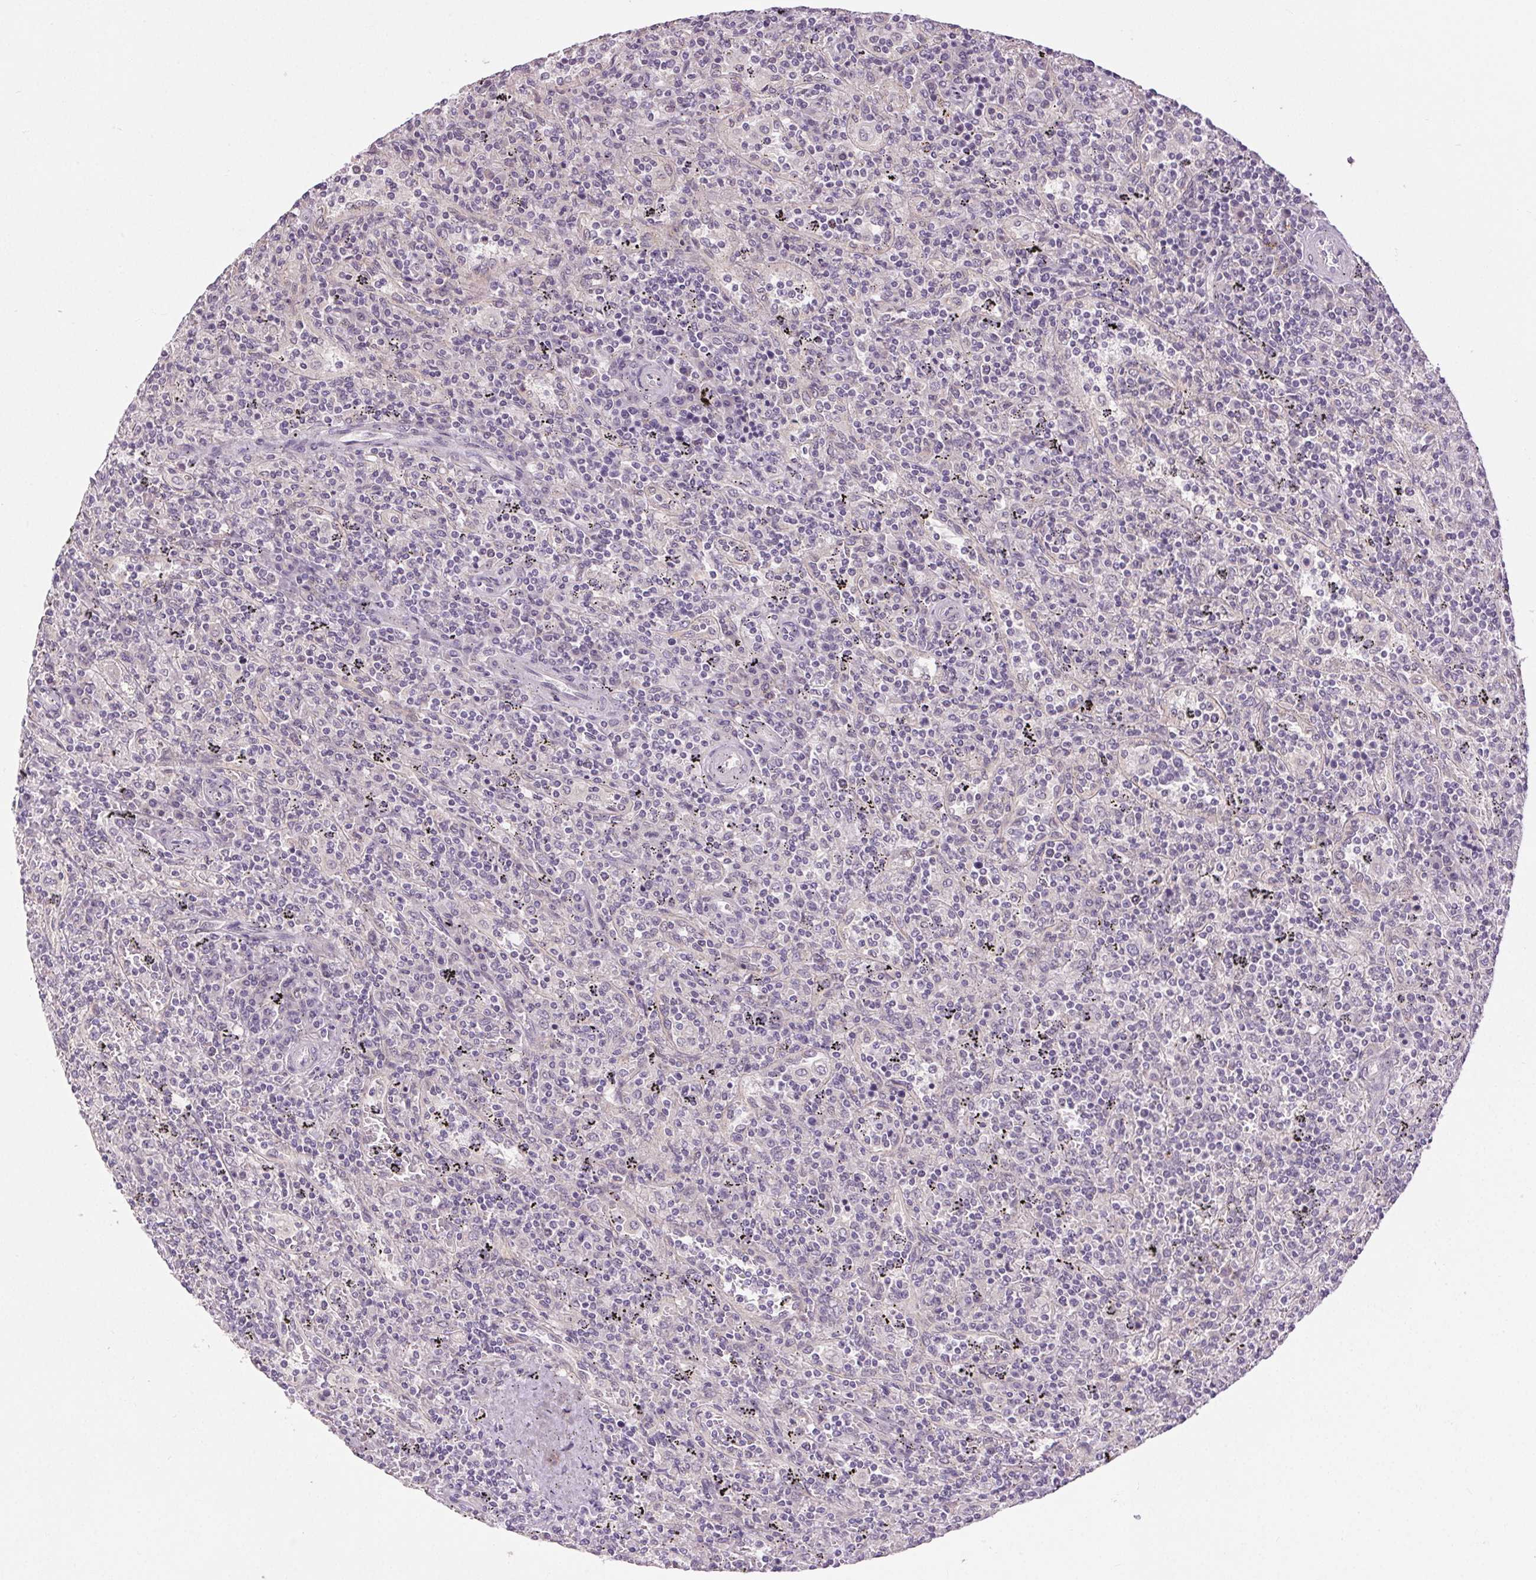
{"staining": {"intensity": "negative", "quantity": "none", "location": "none"}, "tissue": "lymphoma", "cell_type": "Tumor cells", "image_type": "cancer", "snomed": [{"axis": "morphology", "description": "Malignant lymphoma, non-Hodgkin's type, Low grade"}, {"axis": "topography", "description": "Spleen"}], "caption": "An image of lymphoma stained for a protein exhibits no brown staining in tumor cells.", "gene": "FAM168A", "patient": {"sex": "male", "age": 62}}